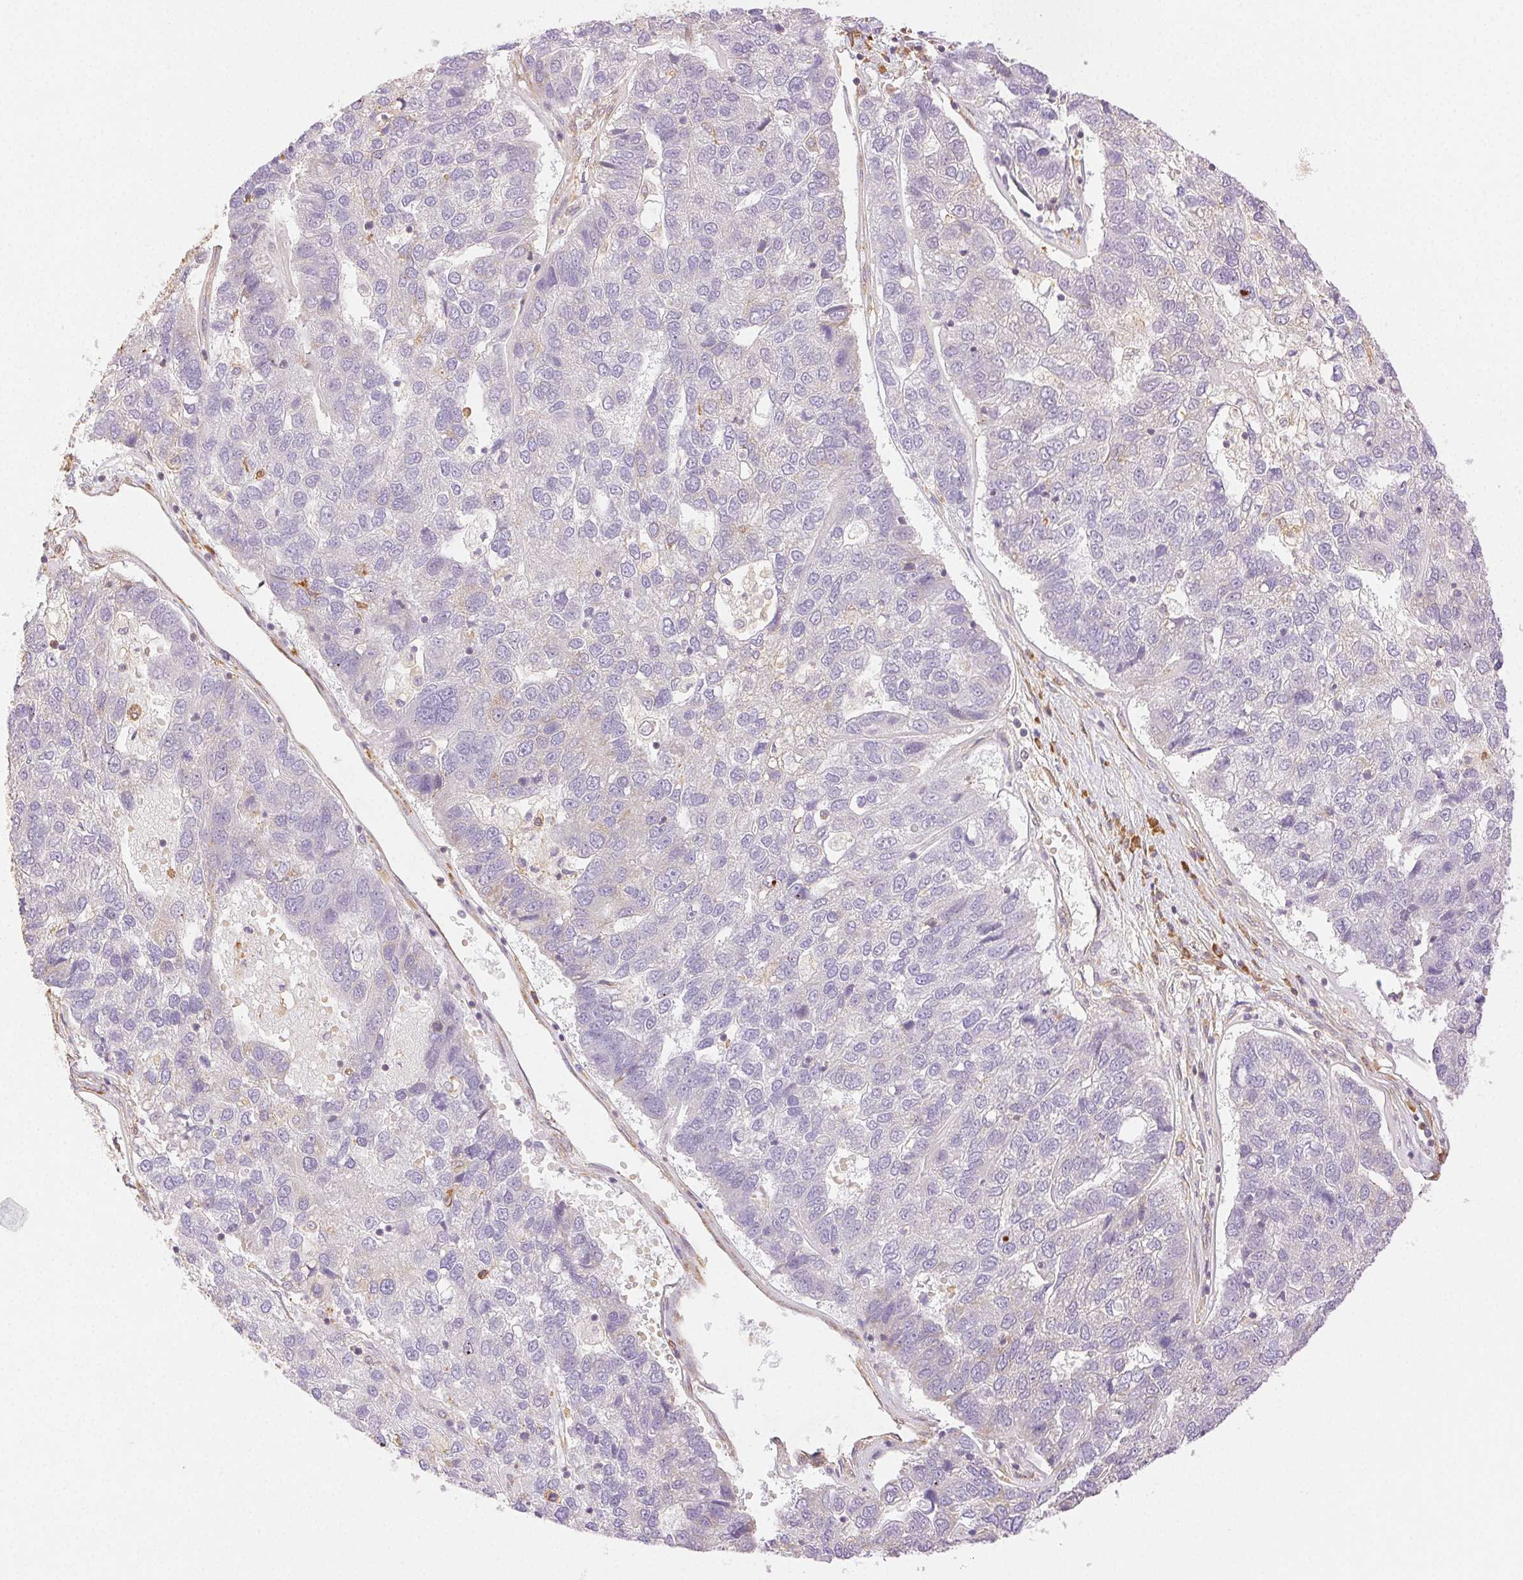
{"staining": {"intensity": "negative", "quantity": "none", "location": "none"}, "tissue": "pancreatic cancer", "cell_type": "Tumor cells", "image_type": "cancer", "snomed": [{"axis": "morphology", "description": "Adenocarcinoma, NOS"}, {"axis": "topography", "description": "Pancreas"}], "caption": "Immunohistochemistry of human adenocarcinoma (pancreatic) reveals no staining in tumor cells.", "gene": "ENTREP1", "patient": {"sex": "female", "age": 61}}